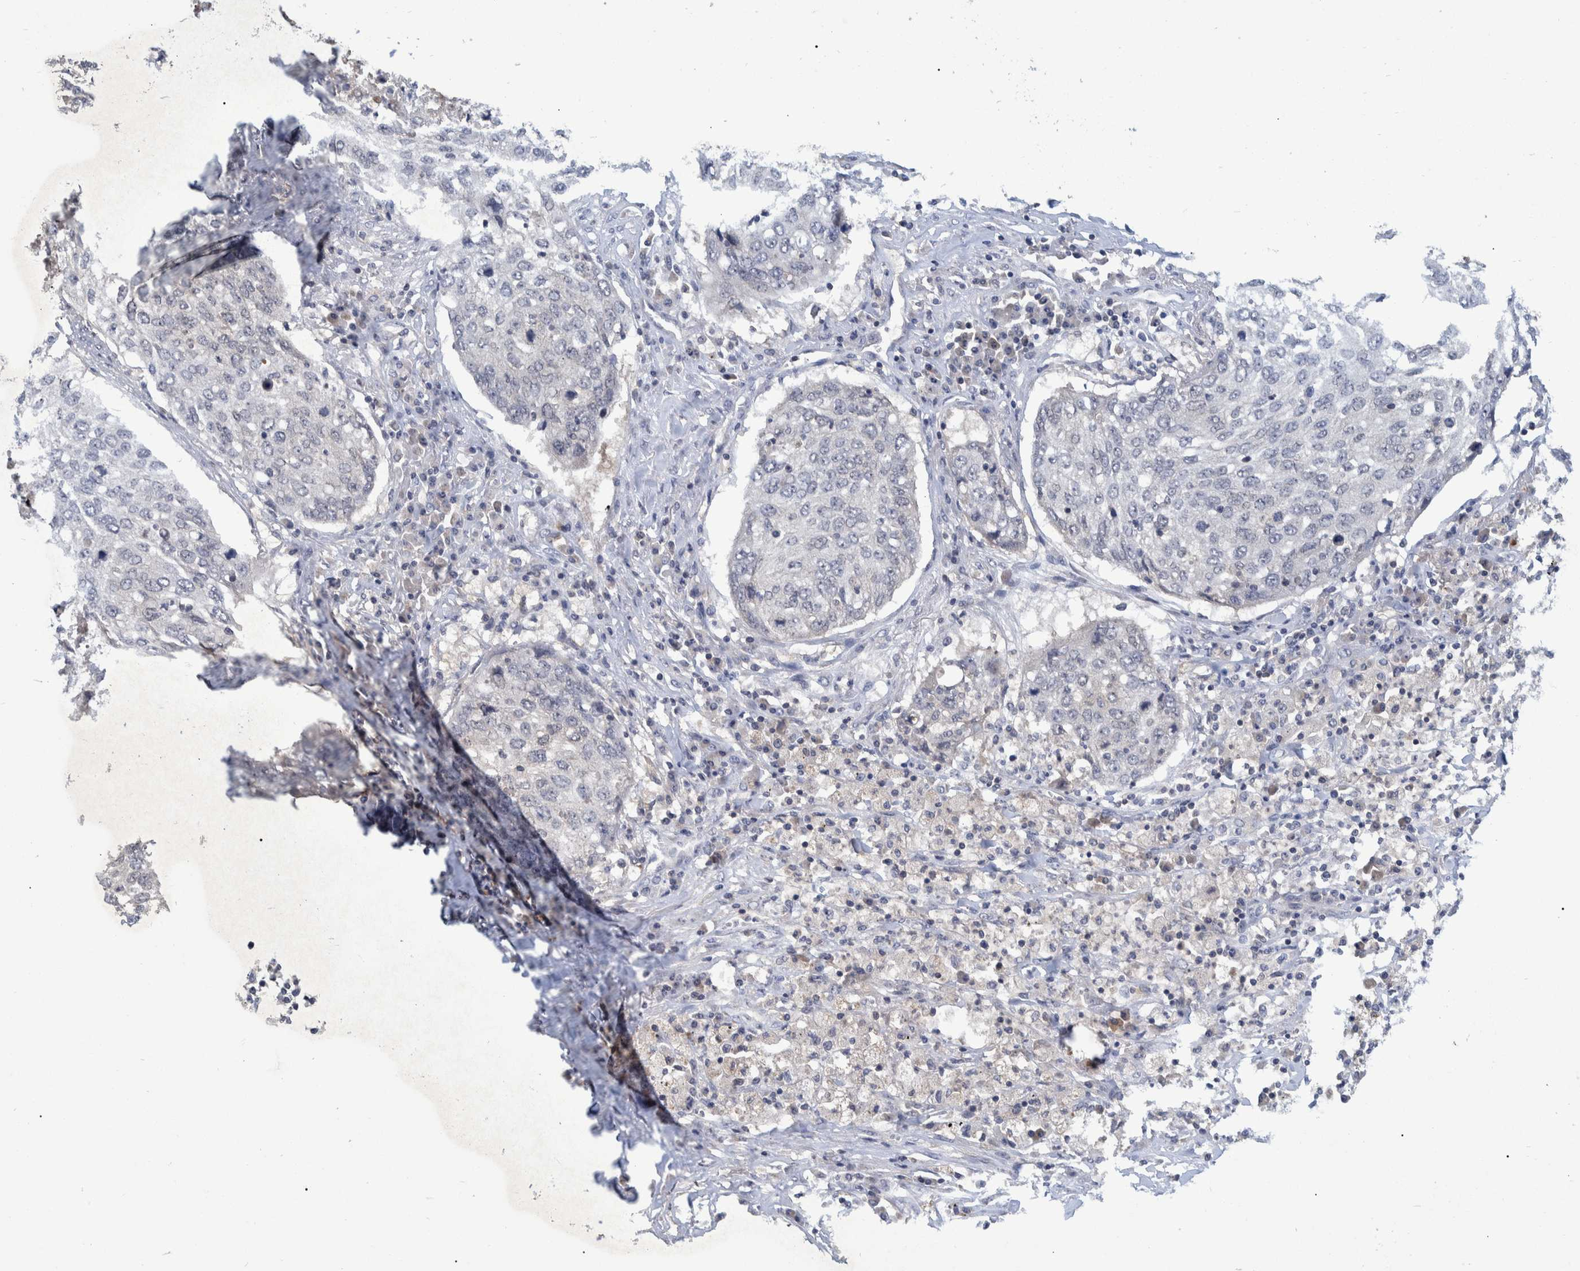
{"staining": {"intensity": "negative", "quantity": "none", "location": "none"}, "tissue": "lung cancer", "cell_type": "Tumor cells", "image_type": "cancer", "snomed": [{"axis": "morphology", "description": "Squamous cell carcinoma, NOS"}, {"axis": "topography", "description": "Lung"}], "caption": "A high-resolution micrograph shows IHC staining of squamous cell carcinoma (lung), which shows no significant staining in tumor cells.", "gene": "PCYT2", "patient": {"sex": "female", "age": 63}}